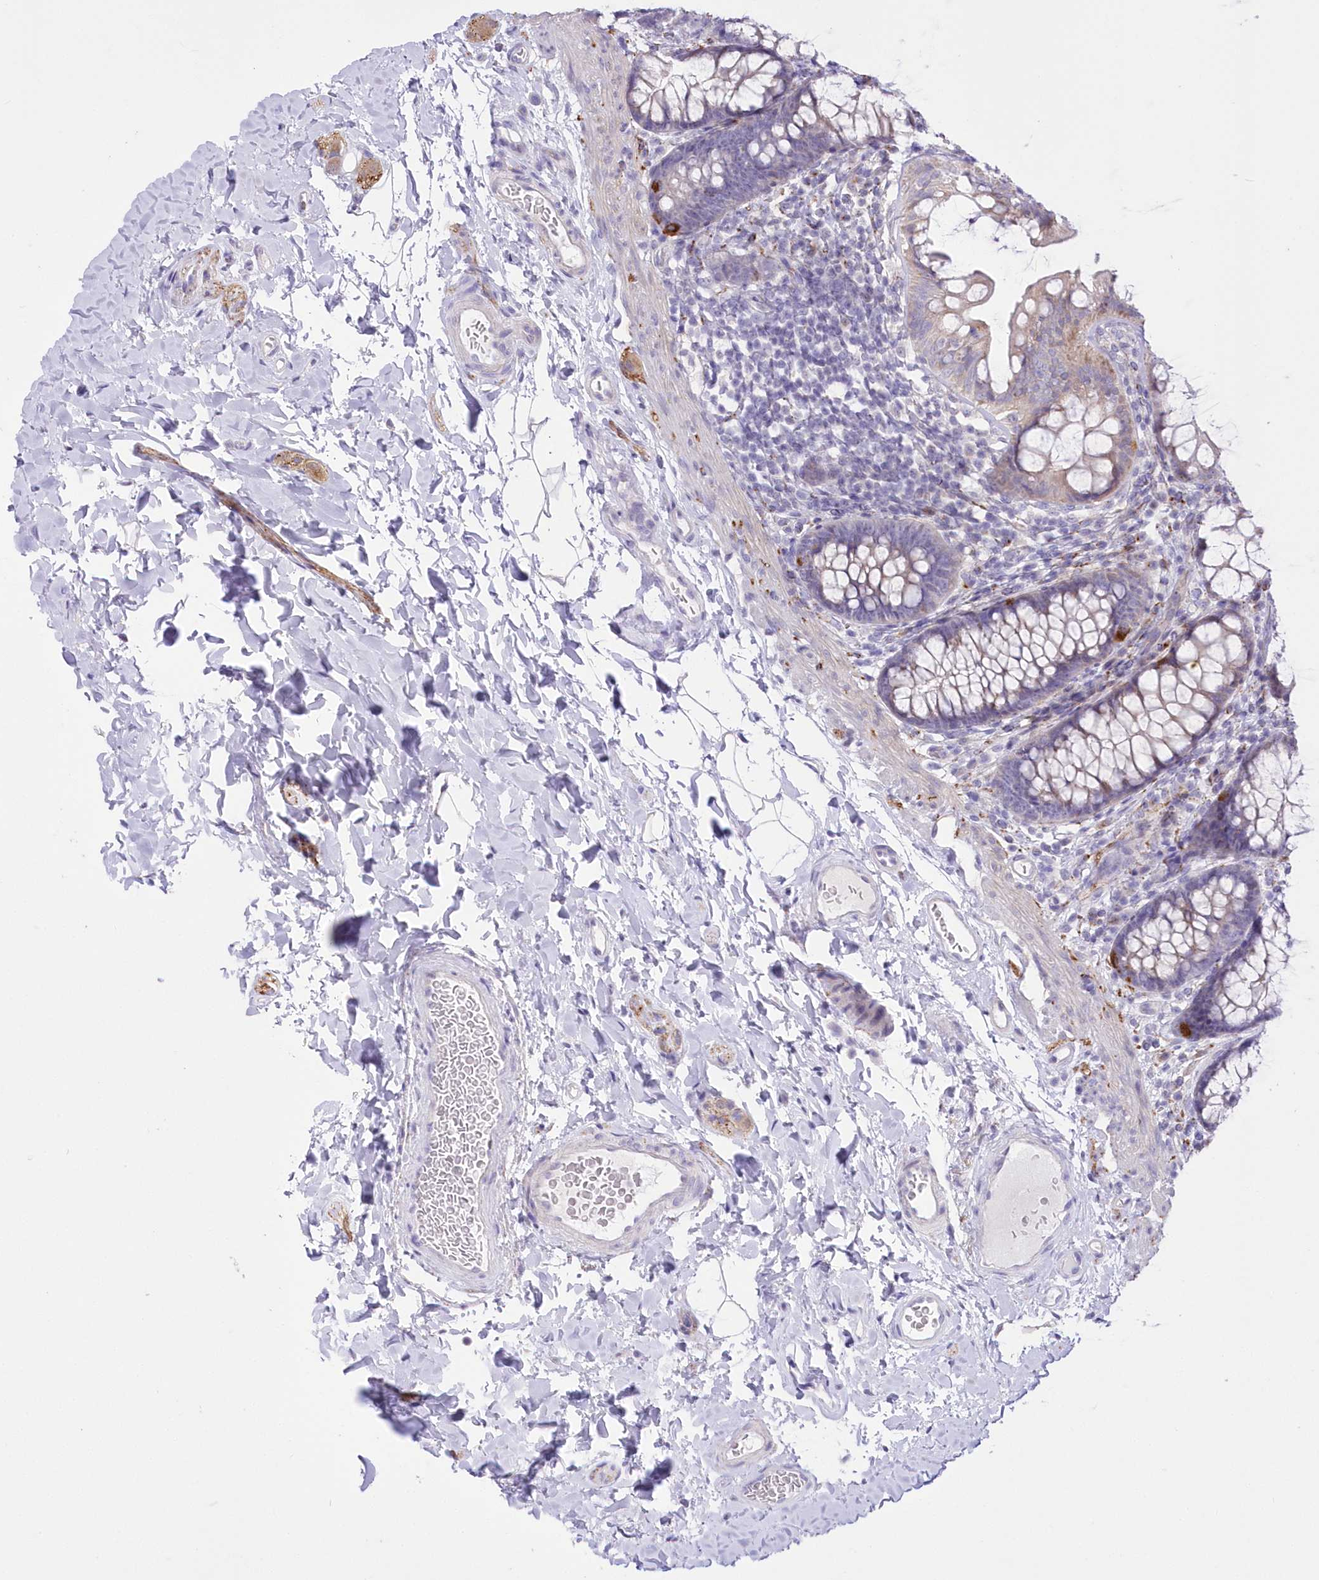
{"staining": {"intensity": "negative", "quantity": "none", "location": "none"}, "tissue": "colon", "cell_type": "Endothelial cells", "image_type": "normal", "snomed": [{"axis": "morphology", "description": "Normal tissue, NOS"}, {"axis": "topography", "description": "Colon"}], "caption": "Immunohistochemistry of unremarkable human colon reveals no expression in endothelial cells.", "gene": "FAM241B", "patient": {"sex": "female", "age": 62}}